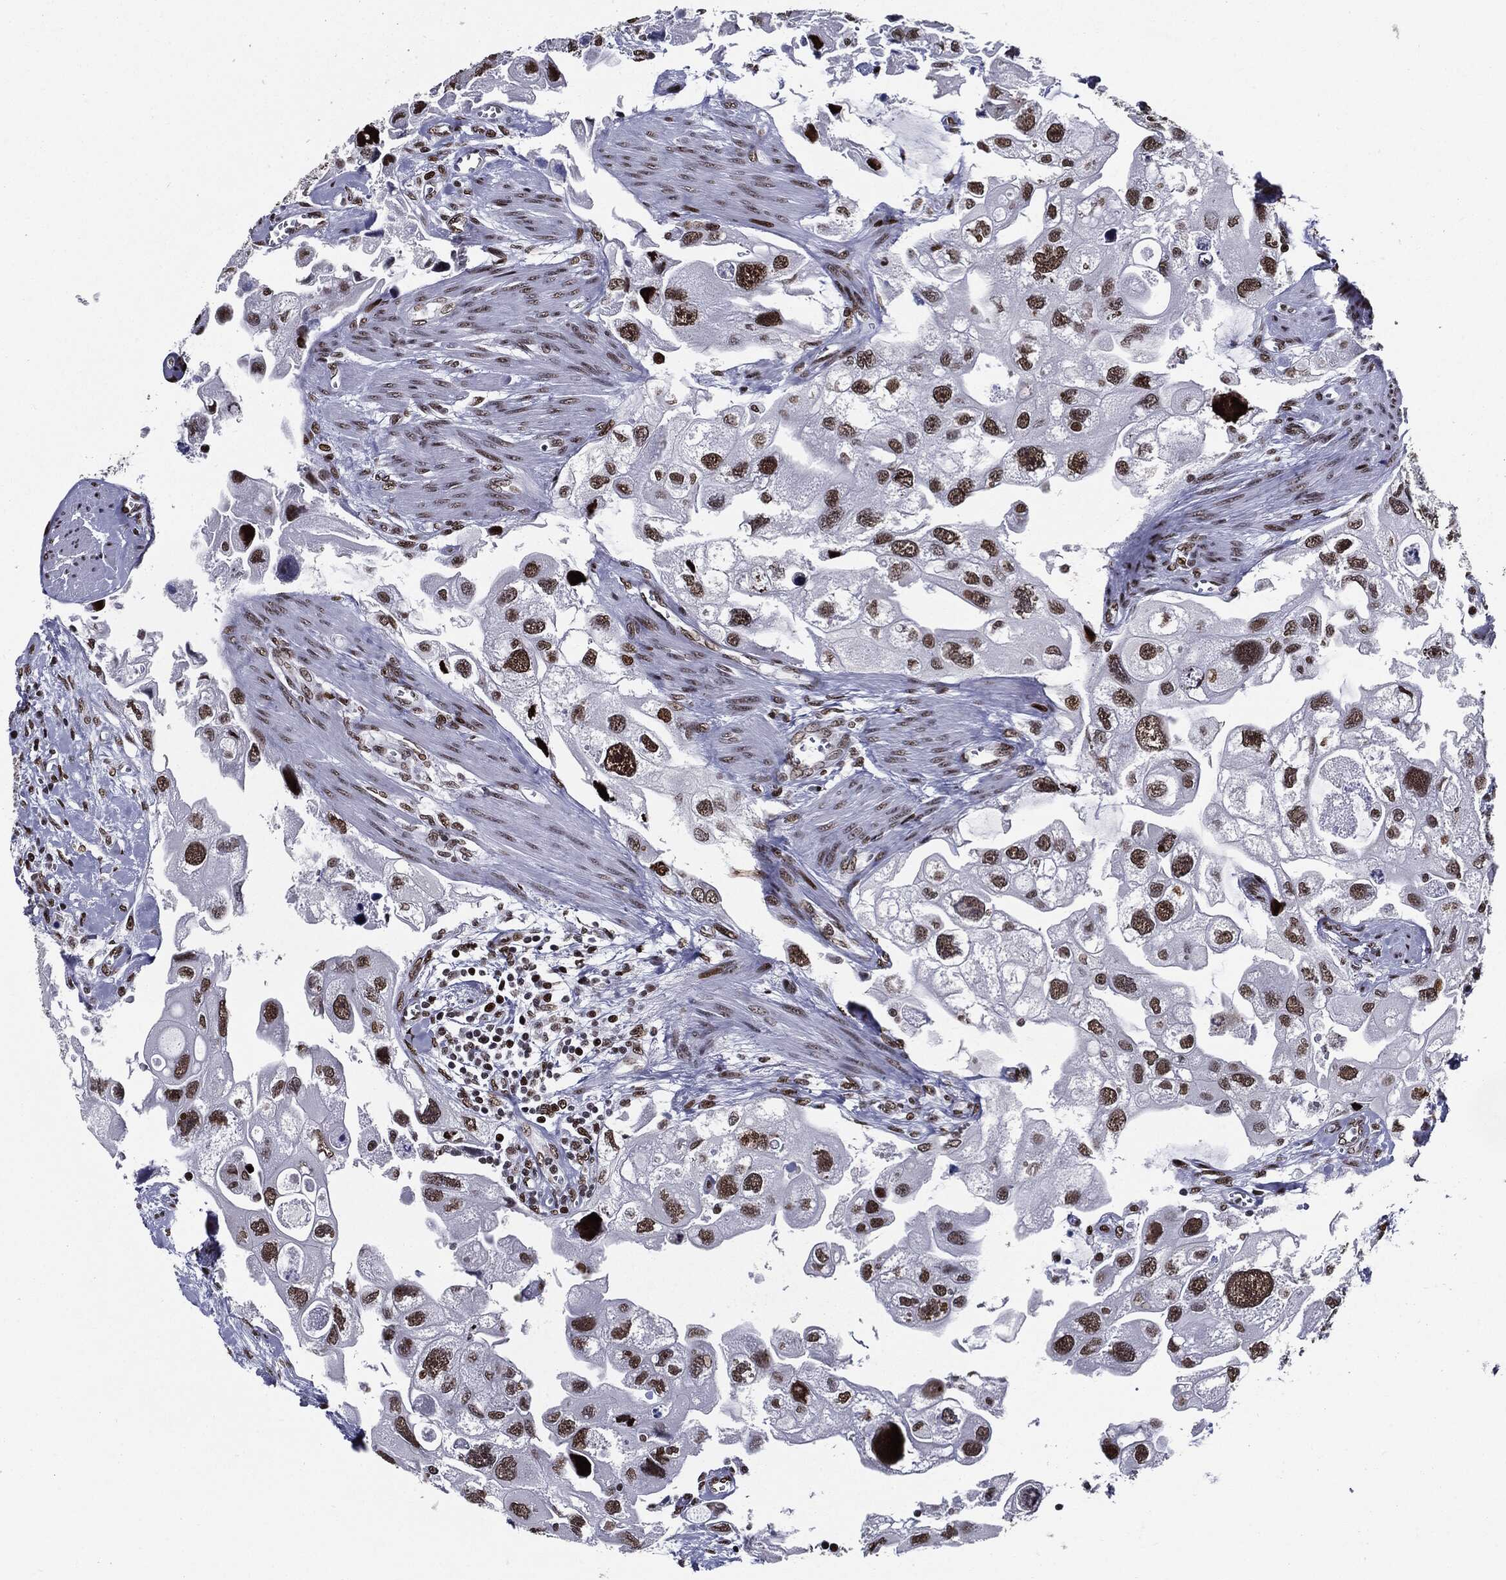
{"staining": {"intensity": "moderate", "quantity": ">75%", "location": "nuclear"}, "tissue": "urothelial cancer", "cell_type": "Tumor cells", "image_type": "cancer", "snomed": [{"axis": "morphology", "description": "Urothelial carcinoma, High grade"}, {"axis": "topography", "description": "Urinary bladder"}], "caption": "This is an image of IHC staining of urothelial carcinoma (high-grade), which shows moderate positivity in the nuclear of tumor cells.", "gene": "ZFP91", "patient": {"sex": "male", "age": 59}}